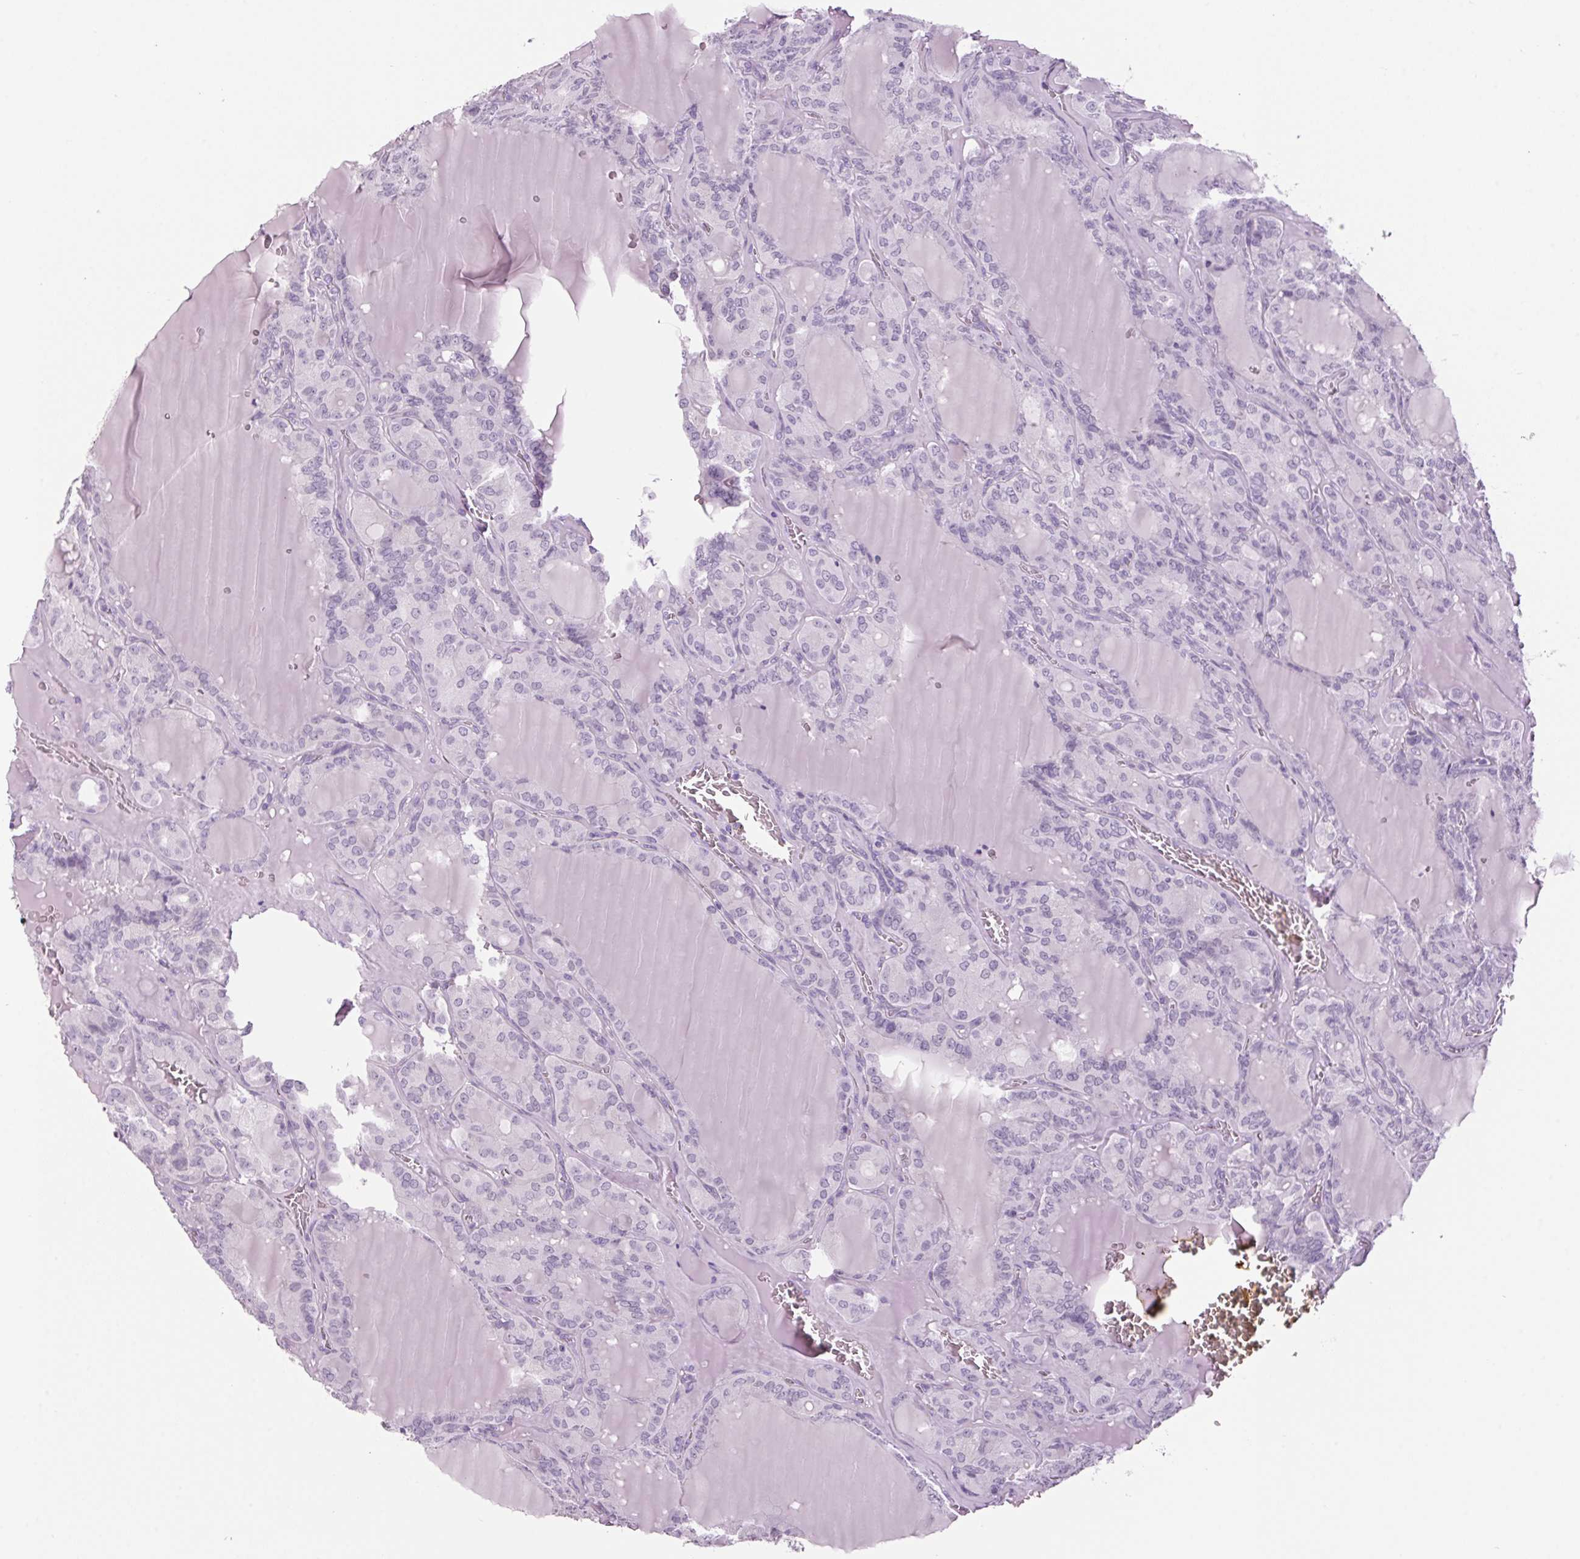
{"staining": {"intensity": "weak", "quantity": "<25%", "location": "cytoplasmic/membranous"}, "tissue": "thyroid cancer", "cell_type": "Tumor cells", "image_type": "cancer", "snomed": [{"axis": "morphology", "description": "Papillary adenocarcinoma, NOS"}, {"axis": "topography", "description": "Thyroid gland"}], "caption": "The micrograph shows no staining of tumor cells in thyroid papillary adenocarcinoma. (DAB (3,3'-diaminobenzidine) IHC visualized using brightfield microscopy, high magnification).", "gene": "PPP1R1A", "patient": {"sex": "male", "age": 87}}